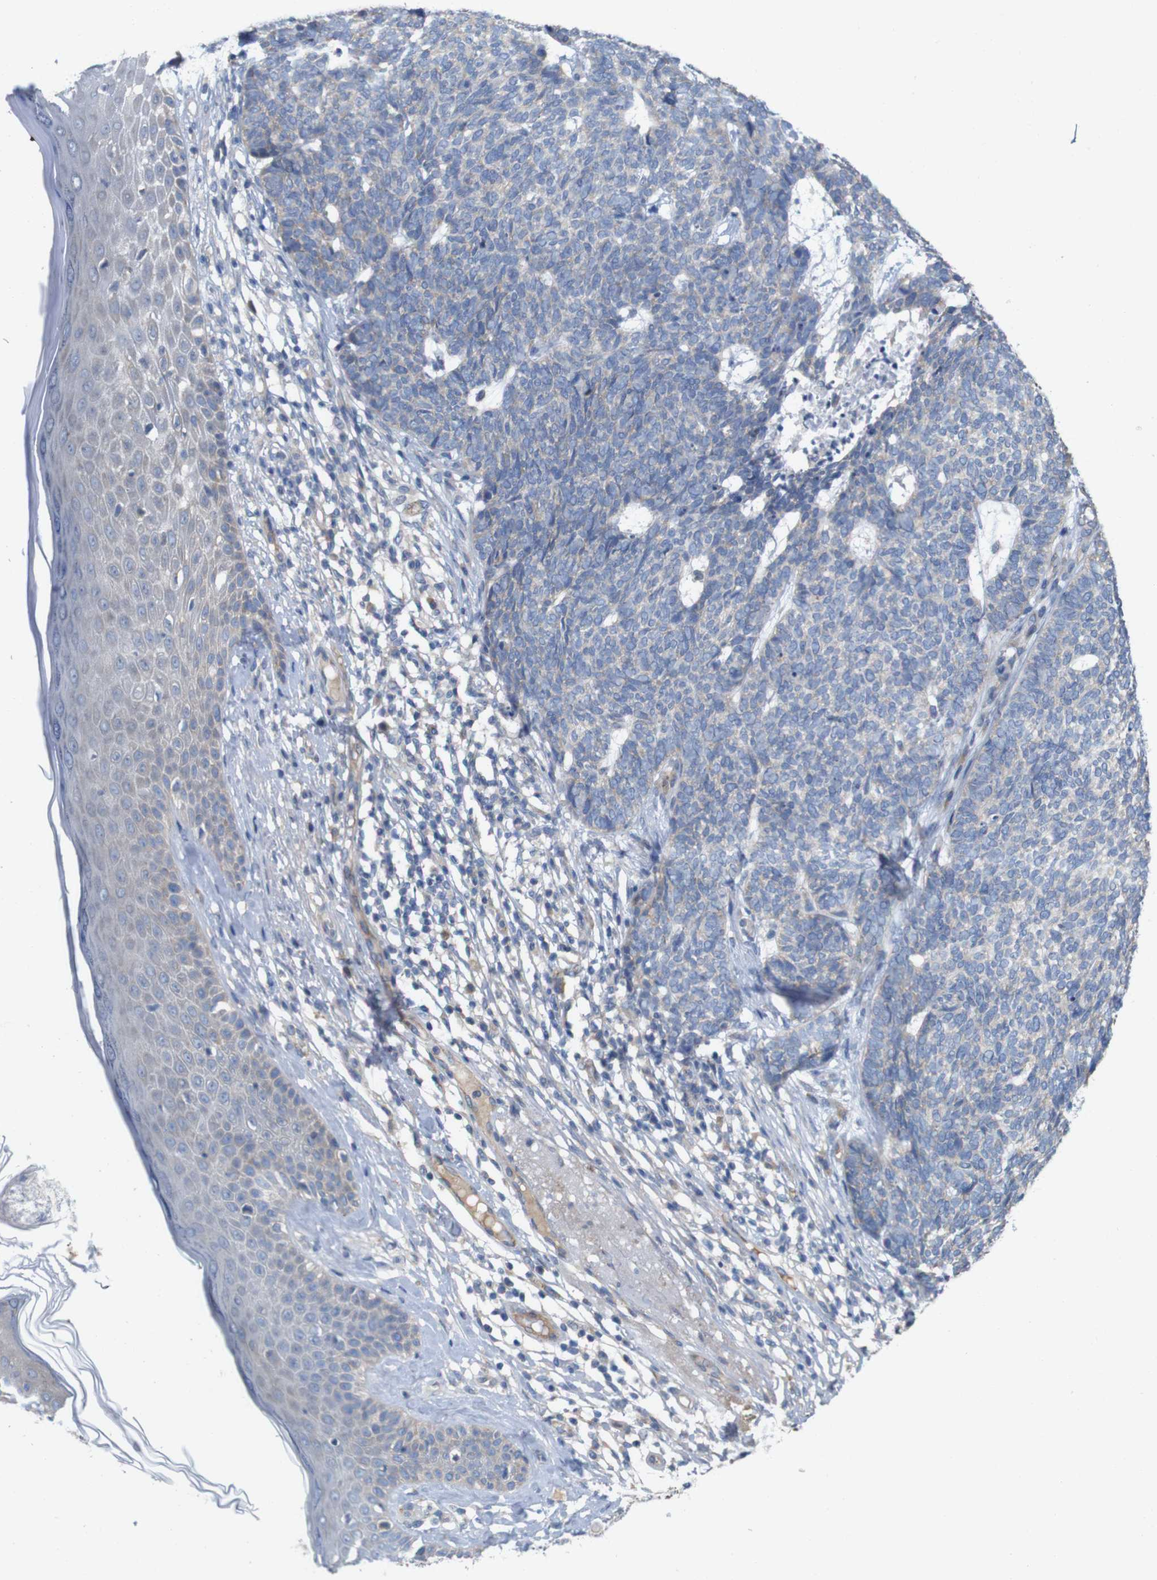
{"staining": {"intensity": "negative", "quantity": "none", "location": "none"}, "tissue": "skin cancer", "cell_type": "Tumor cells", "image_type": "cancer", "snomed": [{"axis": "morphology", "description": "Basal cell carcinoma"}, {"axis": "topography", "description": "Skin"}], "caption": "Basal cell carcinoma (skin) was stained to show a protein in brown. There is no significant expression in tumor cells.", "gene": "MYEOV", "patient": {"sex": "female", "age": 84}}